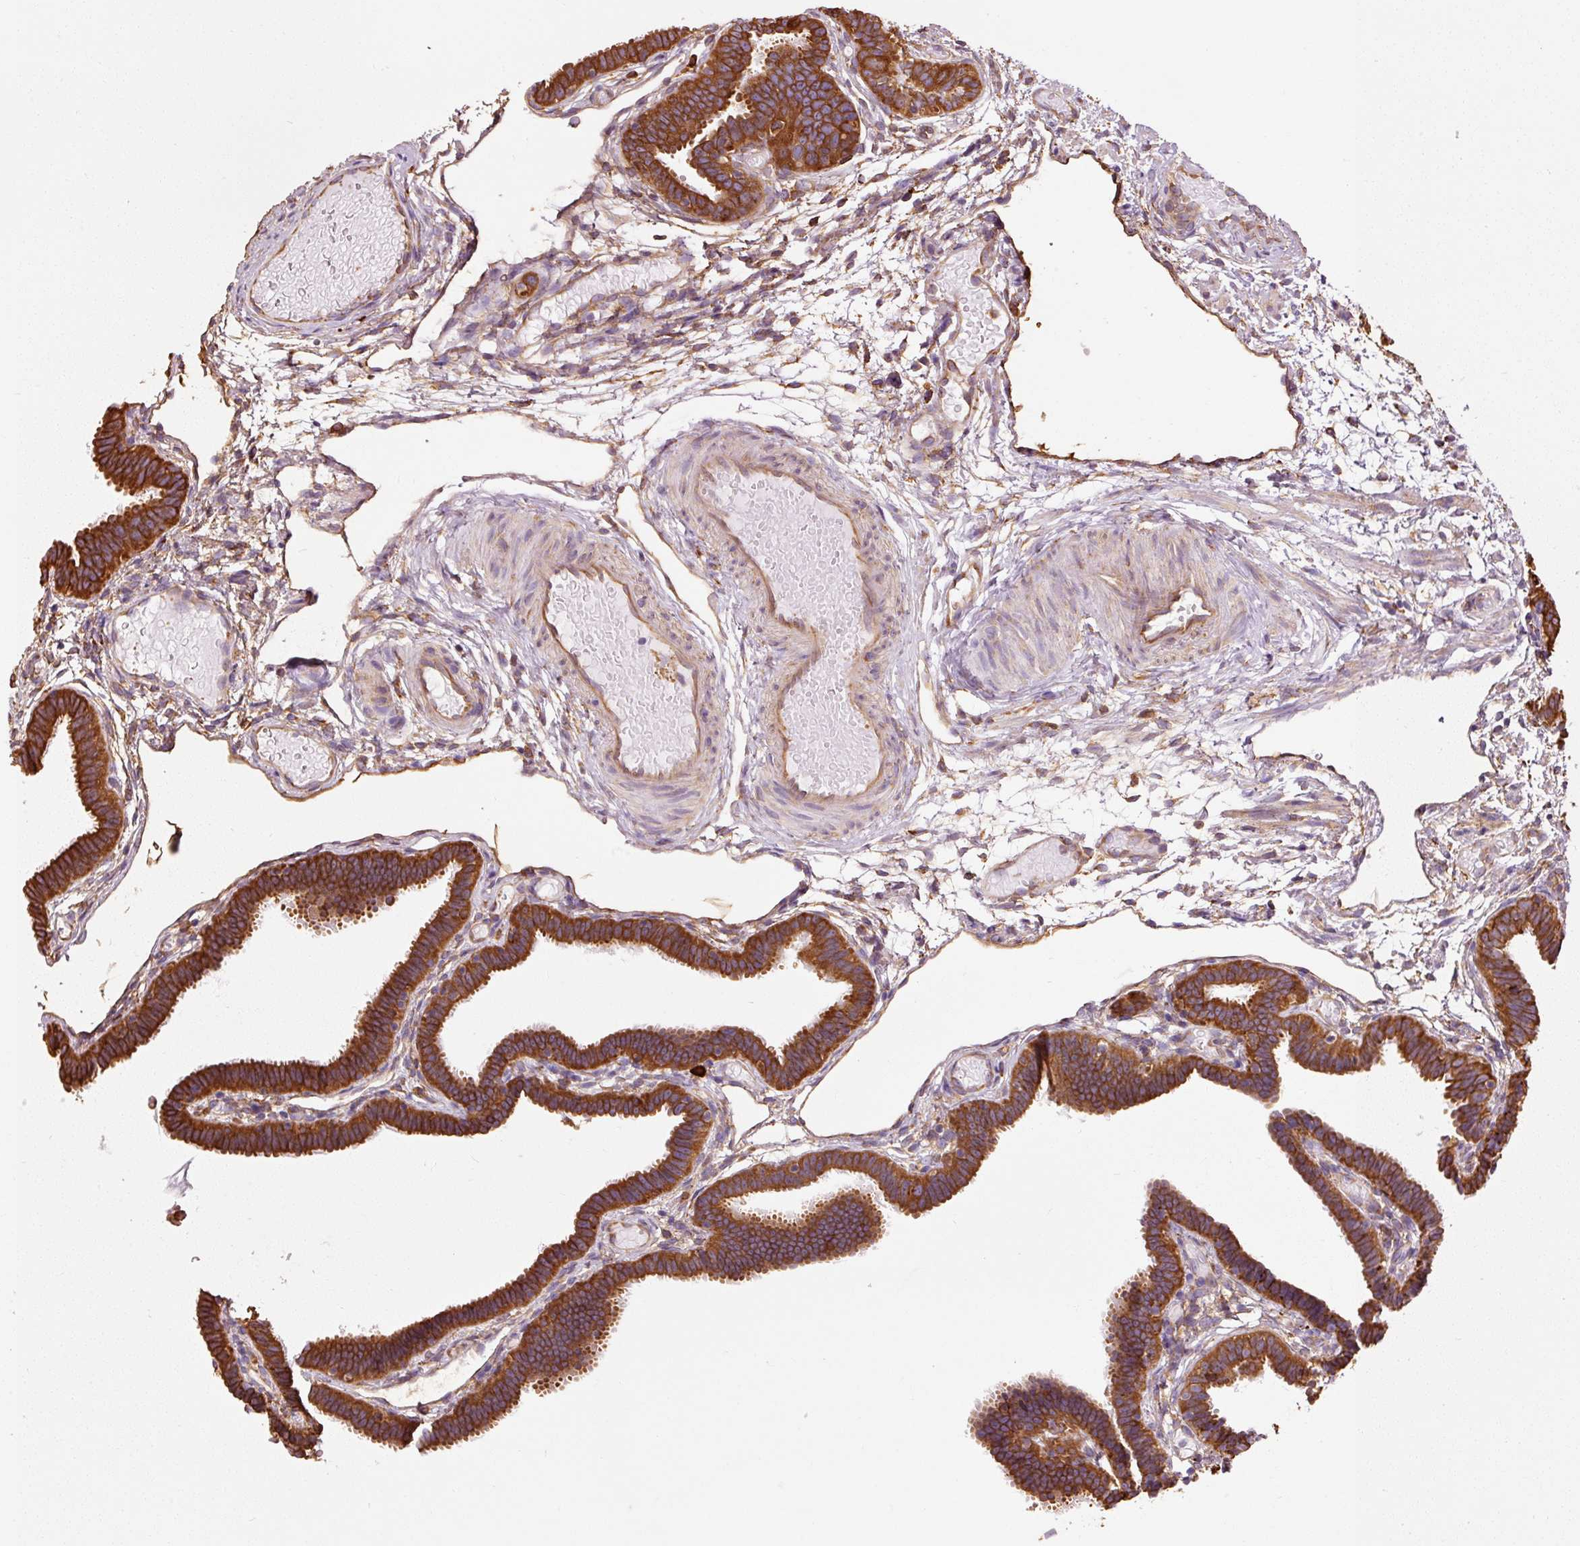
{"staining": {"intensity": "strong", "quantity": ">75%", "location": "cytoplasmic/membranous"}, "tissue": "fallopian tube", "cell_type": "Glandular cells", "image_type": "normal", "snomed": [{"axis": "morphology", "description": "Normal tissue, NOS"}, {"axis": "topography", "description": "Fallopian tube"}], "caption": "Normal fallopian tube reveals strong cytoplasmic/membranous staining in approximately >75% of glandular cells The staining was performed using DAB, with brown indicating positive protein expression. Nuclei are stained blue with hematoxylin..", "gene": "ENSG00000256500", "patient": {"sex": "female", "age": 37}}